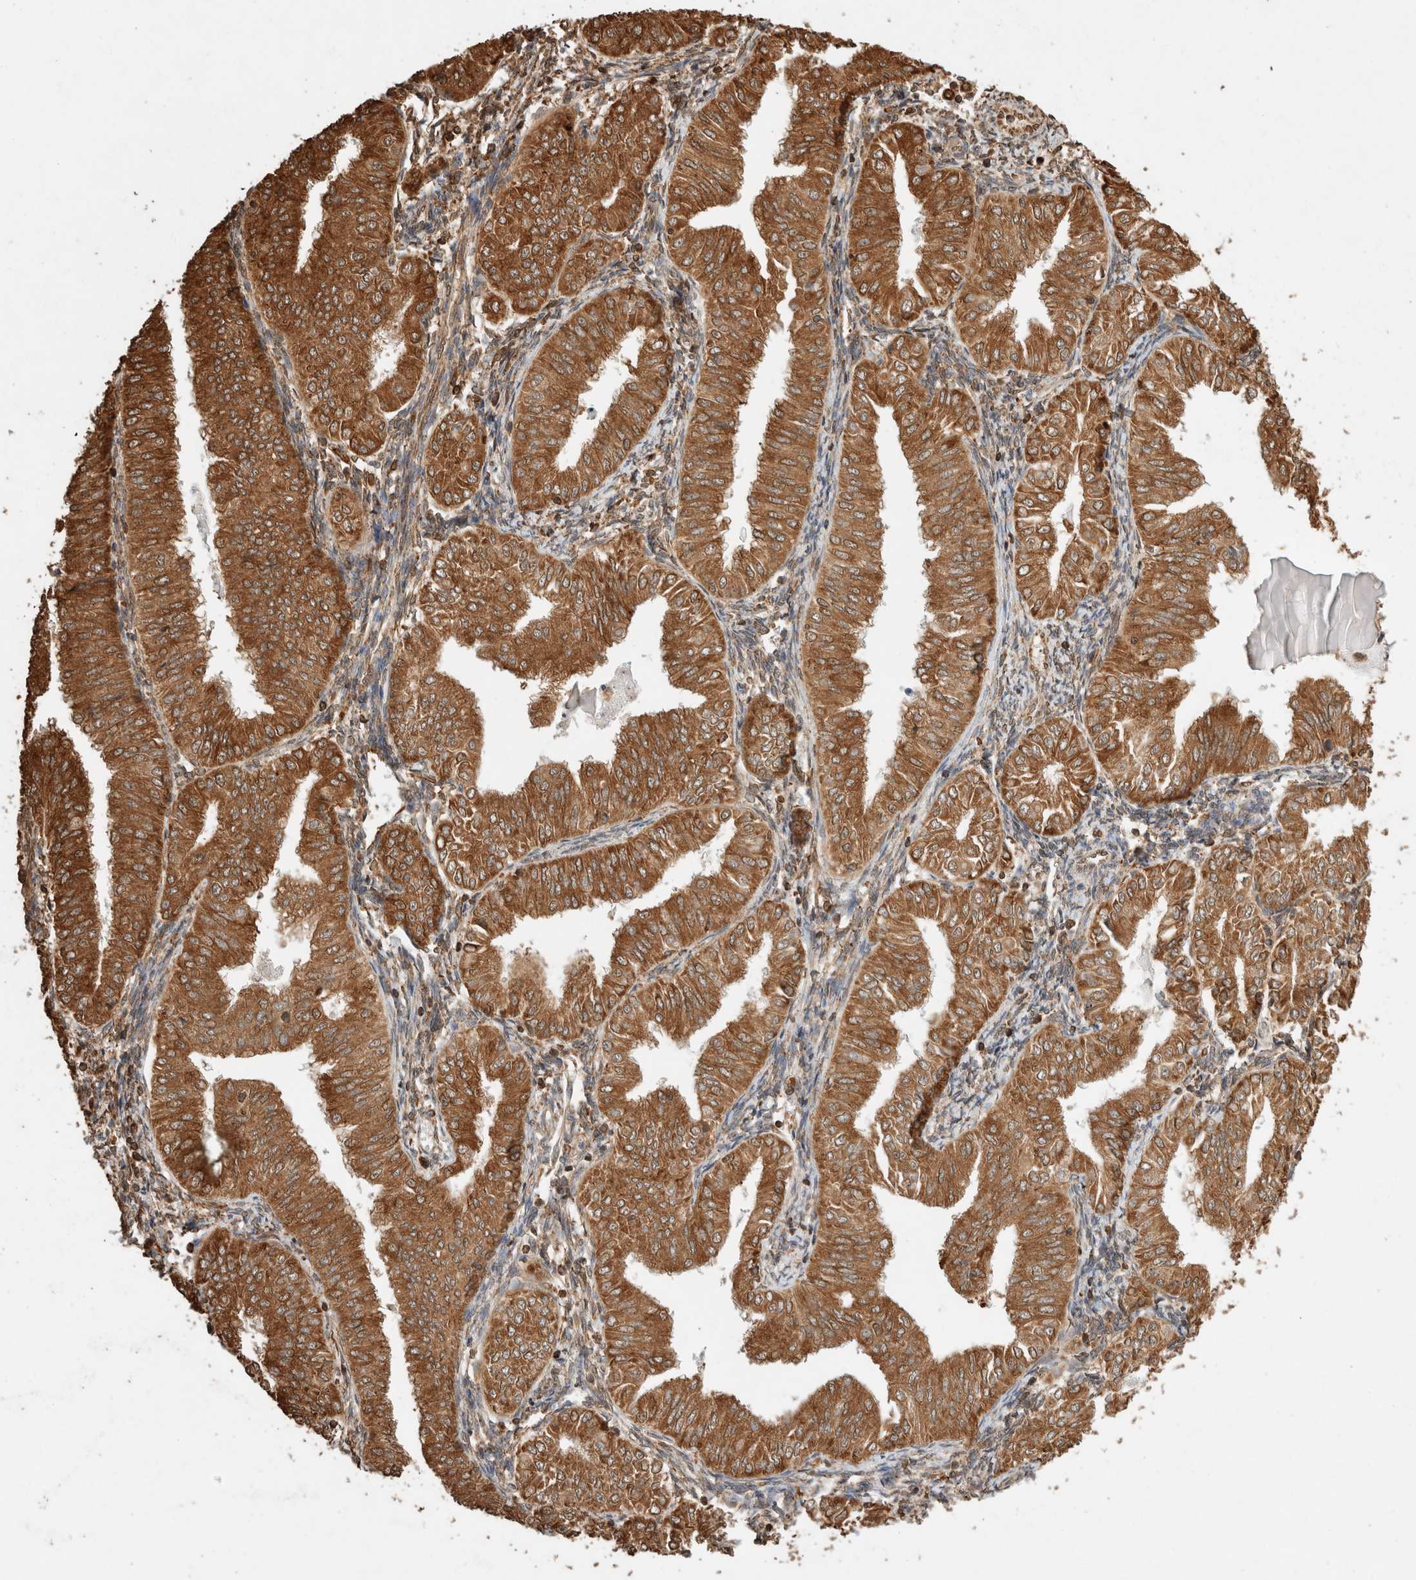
{"staining": {"intensity": "moderate", "quantity": ">75%", "location": "cytoplasmic/membranous"}, "tissue": "endometrial cancer", "cell_type": "Tumor cells", "image_type": "cancer", "snomed": [{"axis": "morphology", "description": "Normal tissue, NOS"}, {"axis": "morphology", "description": "Adenocarcinoma, NOS"}, {"axis": "topography", "description": "Endometrium"}], "caption": "Endometrial cancer (adenocarcinoma) tissue shows moderate cytoplasmic/membranous positivity in approximately >75% of tumor cells", "gene": "ERAP1", "patient": {"sex": "female", "age": 53}}